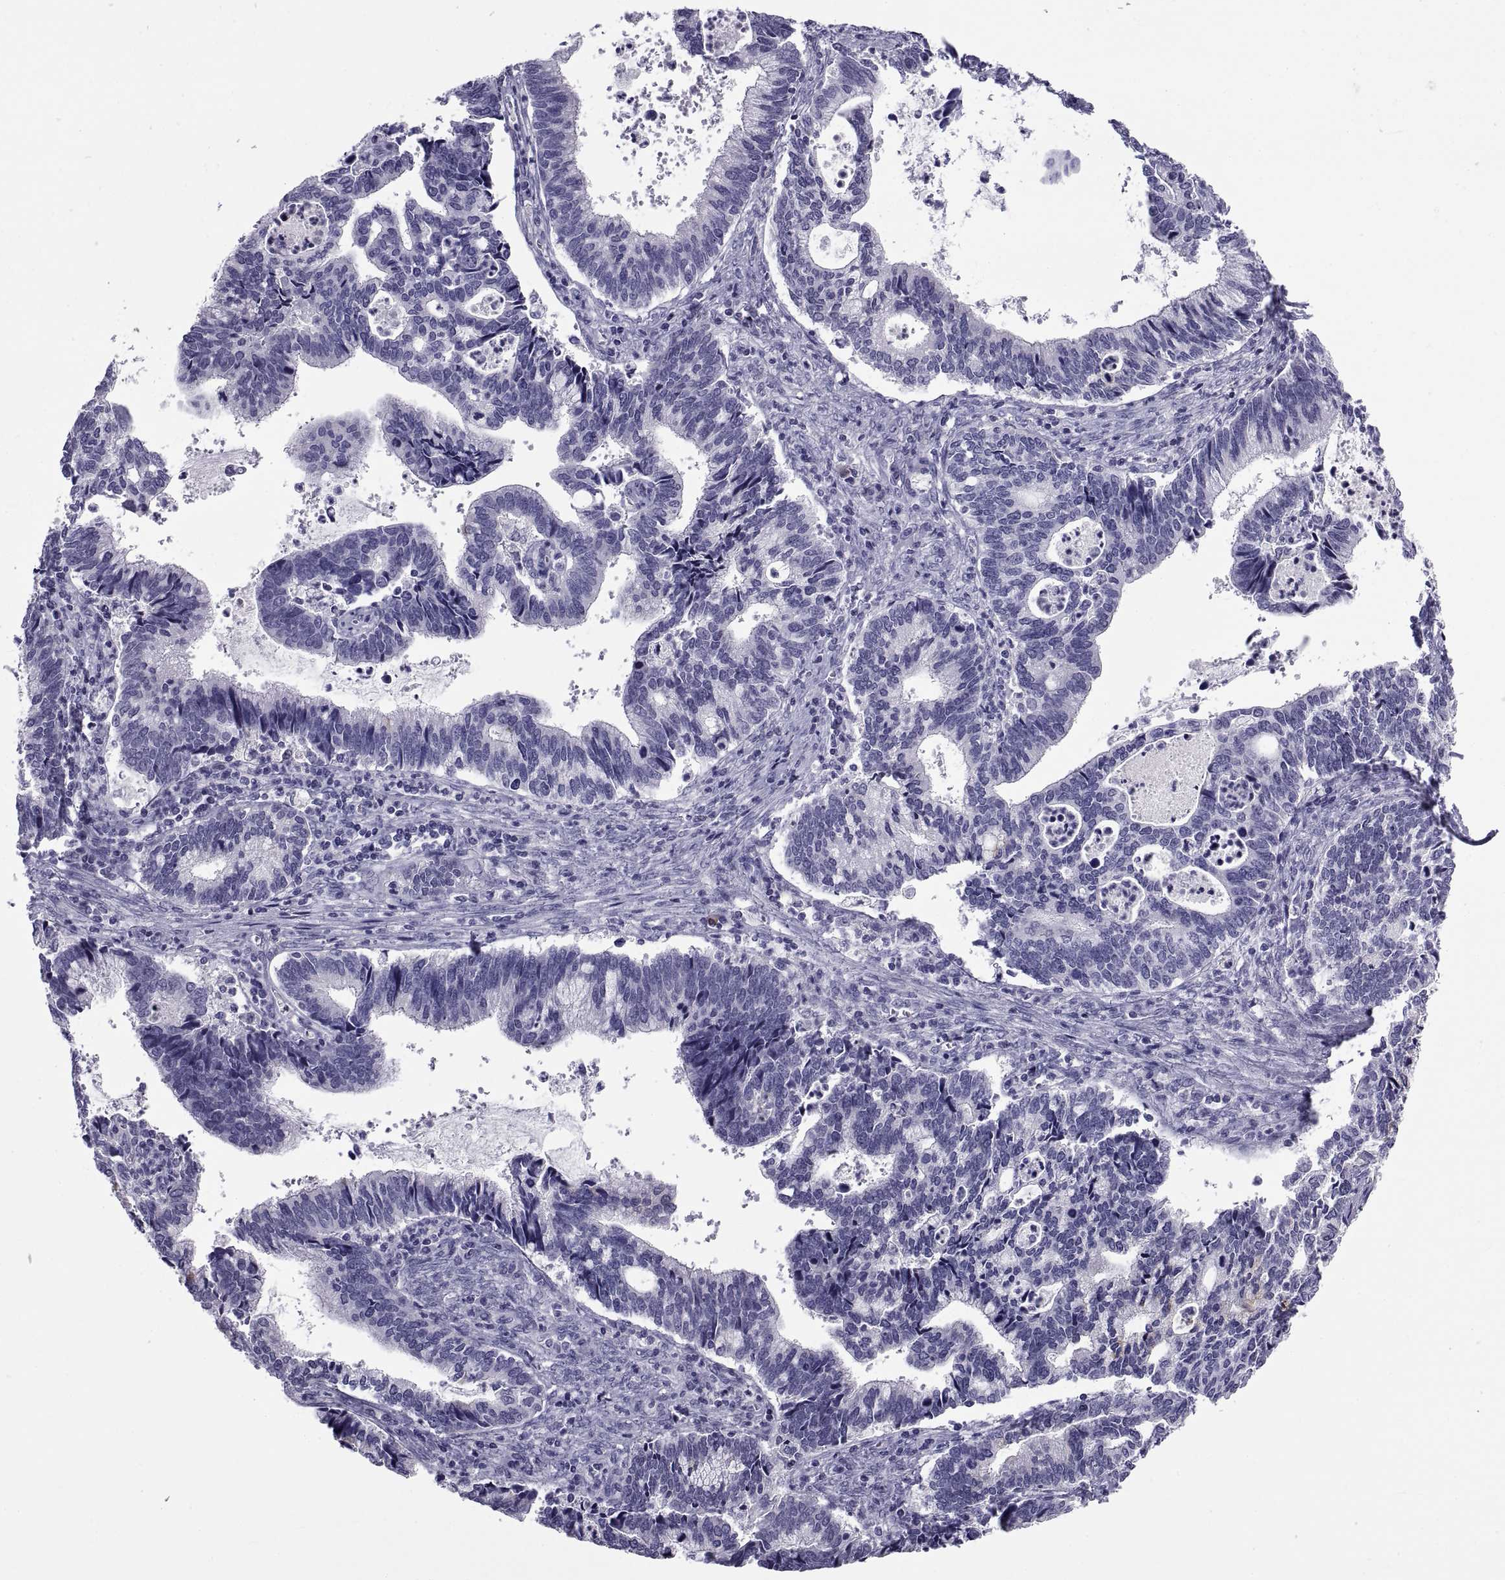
{"staining": {"intensity": "negative", "quantity": "none", "location": "none"}, "tissue": "cervical cancer", "cell_type": "Tumor cells", "image_type": "cancer", "snomed": [{"axis": "morphology", "description": "Adenocarcinoma, NOS"}, {"axis": "topography", "description": "Cervix"}], "caption": "Cervical cancer was stained to show a protein in brown. There is no significant staining in tumor cells.", "gene": "NPTX2", "patient": {"sex": "female", "age": 42}}